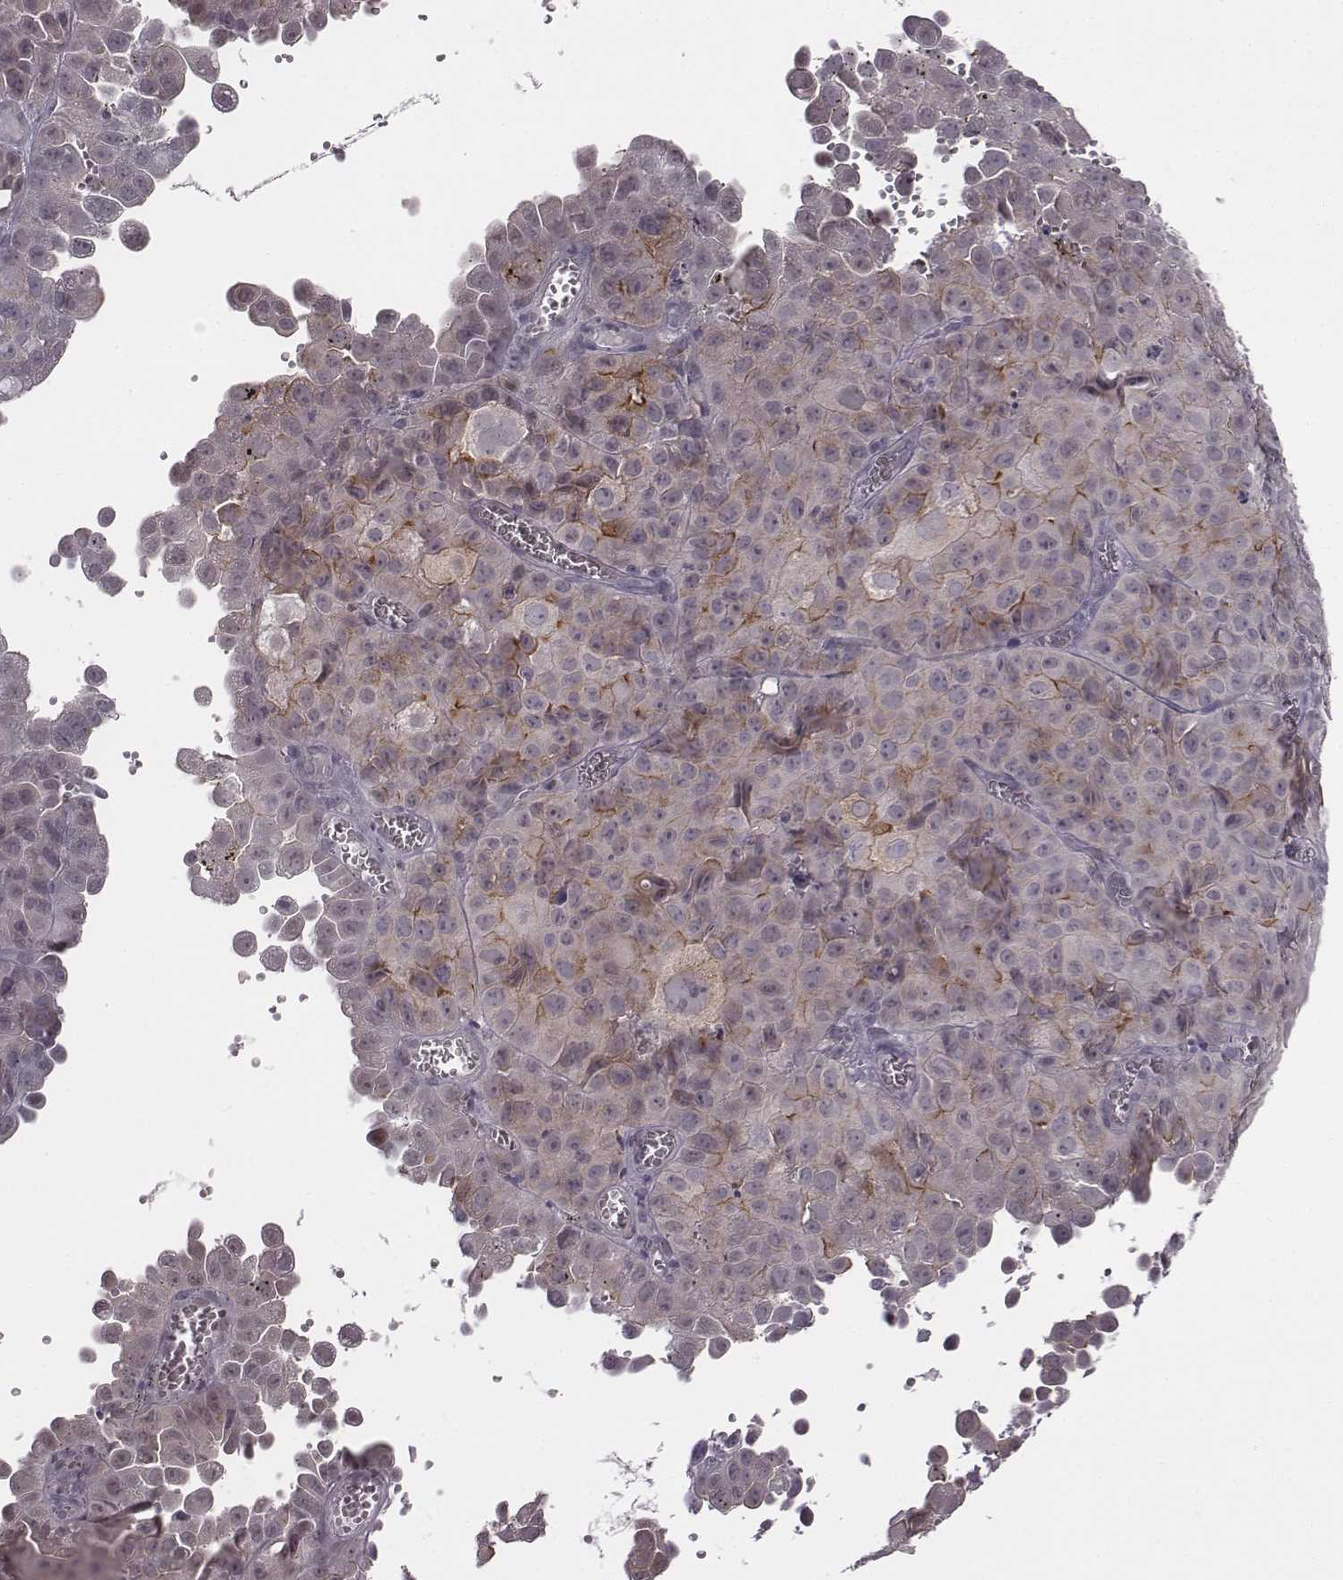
{"staining": {"intensity": "strong", "quantity": "<25%", "location": "cytoplasmic/membranous"}, "tissue": "cervical cancer", "cell_type": "Tumor cells", "image_type": "cancer", "snomed": [{"axis": "morphology", "description": "Squamous cell carcinoma, NOS"}, {"axis": "topography", "description": "Cervix"}], "caption": "IHC of cervical cancer (squamous cell carcinoma) shows medium levels of strong cytoplasmic/membranous staining in about <25% of tumor cells. The staining was performed using DAB to visualize the protein expression in brown, while the nuclei were stained in blue with hematoxylin (Magnification: 20x).", "gene": "BICDL1", "patient": {"sex": "female", "age": 55}}